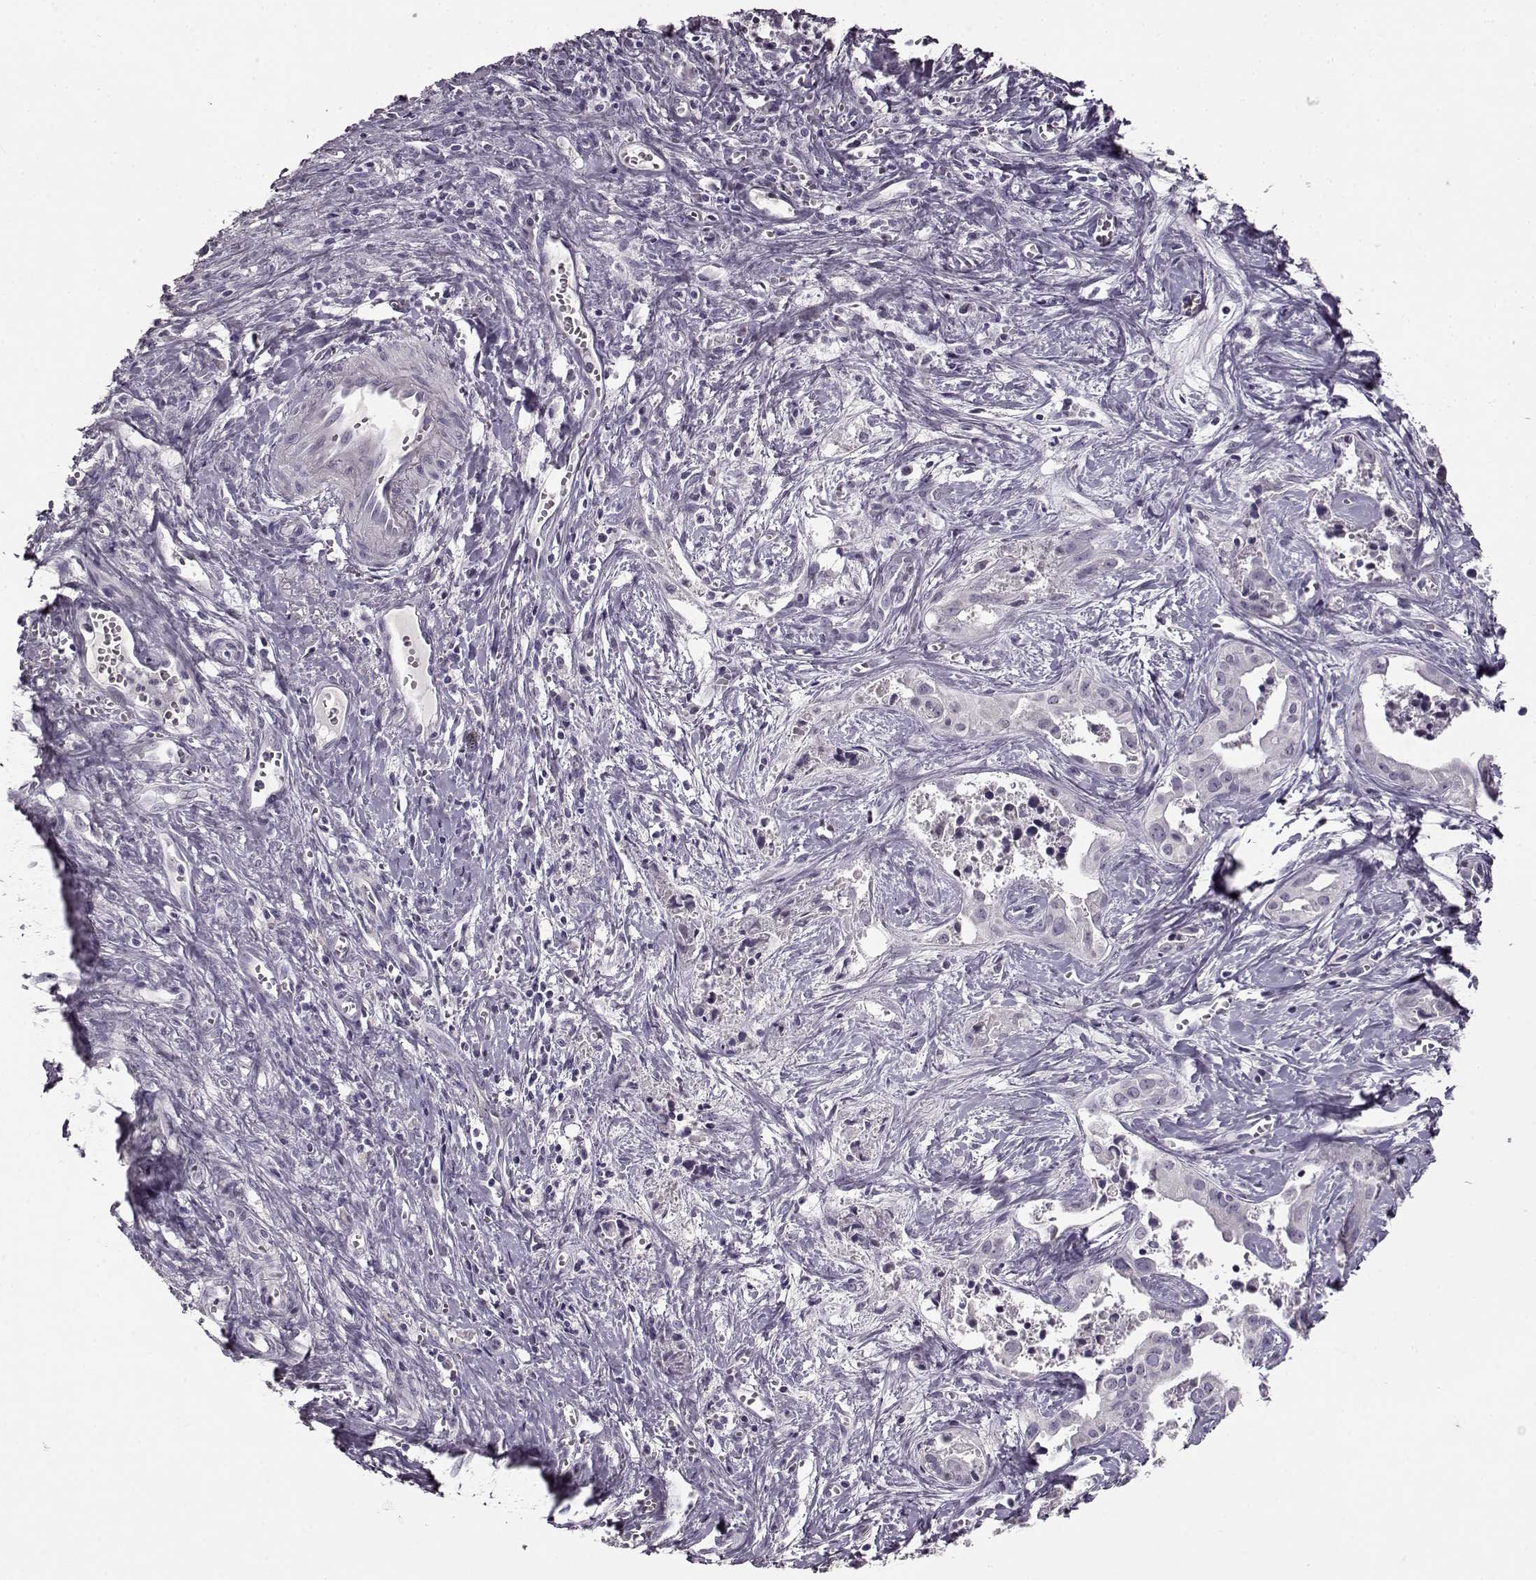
{"staining": {"intensity": "negative", "quantity": "none", "location": "none"}, "tissue": "liver cancer", "cell_type": "Tumor cells", "image_type": "cancer", "snomed": [{"axis": "morphology", "description": "Cholangiocarcinoma"}, {"axis": "topography", "description": "Liver"}], "caption": "DAB immunohistochemical staining of human liver cholangiocarcinoma displays no significant staining in tumor cells.", "gene": "FSHB", "patient": {"sex": "female", "age": 65}}